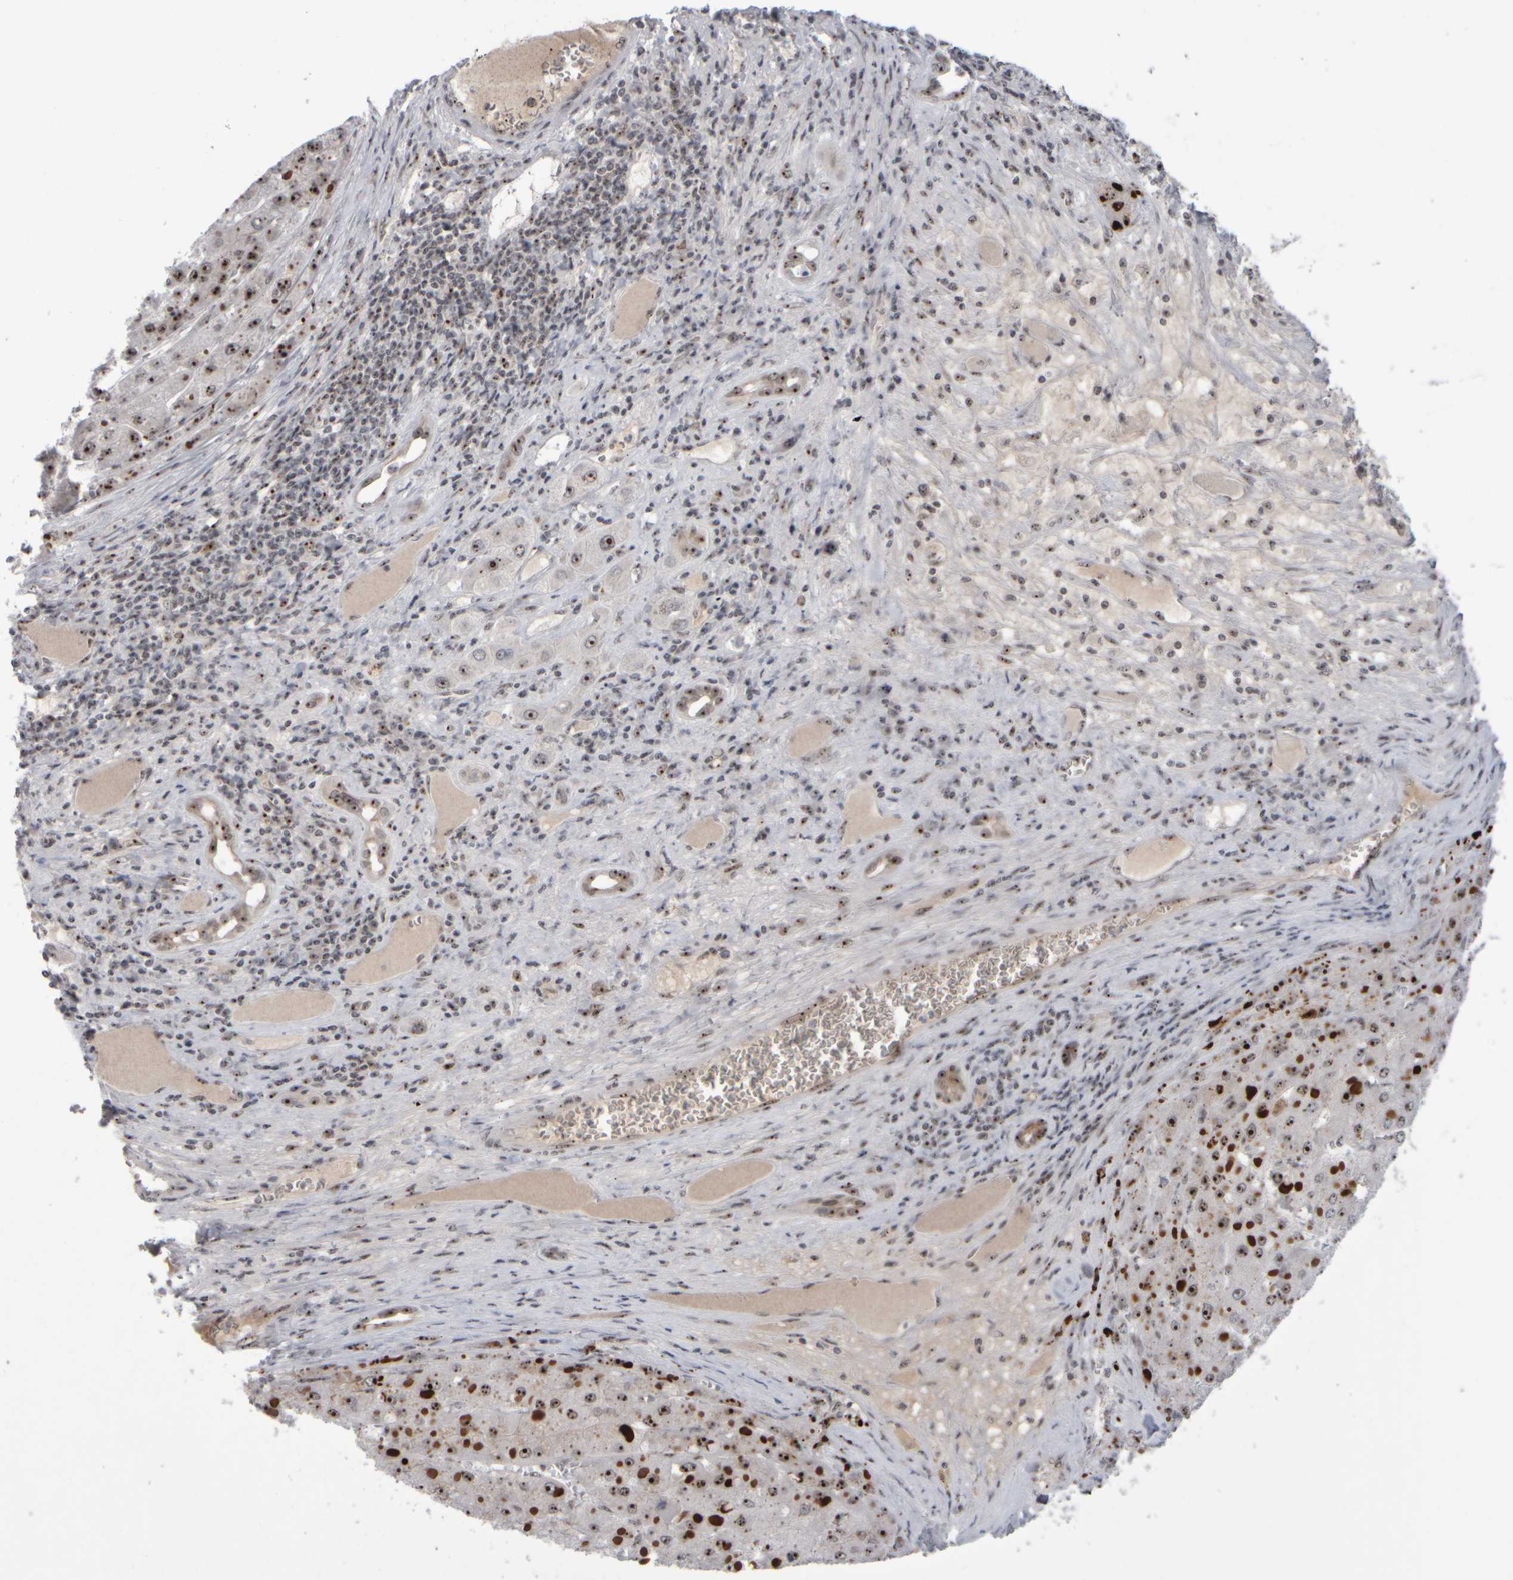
{"staining": {"intensity": "strong", "quantity": ">75%", "location": "nuclear"}, "tissue": "liver cancer", "cell_type": "Tumor cells", "image_type": "cancer", "snomed": [{"axis": "morphology", "description": "Carcinoma, Hepatocellular, NOS"}, {"axis": "topography", "description": "Liver"}], "caption": "Immunohistochemistry (IHC) photomicrograph of hepatocellular carcinoma (liver) stained for a protein (brown), which shows high levels of strong nuclear expression in about >75% of tumor cells.", "gene": "SURF6", "patient": {"sex": "female", "age": 73}}